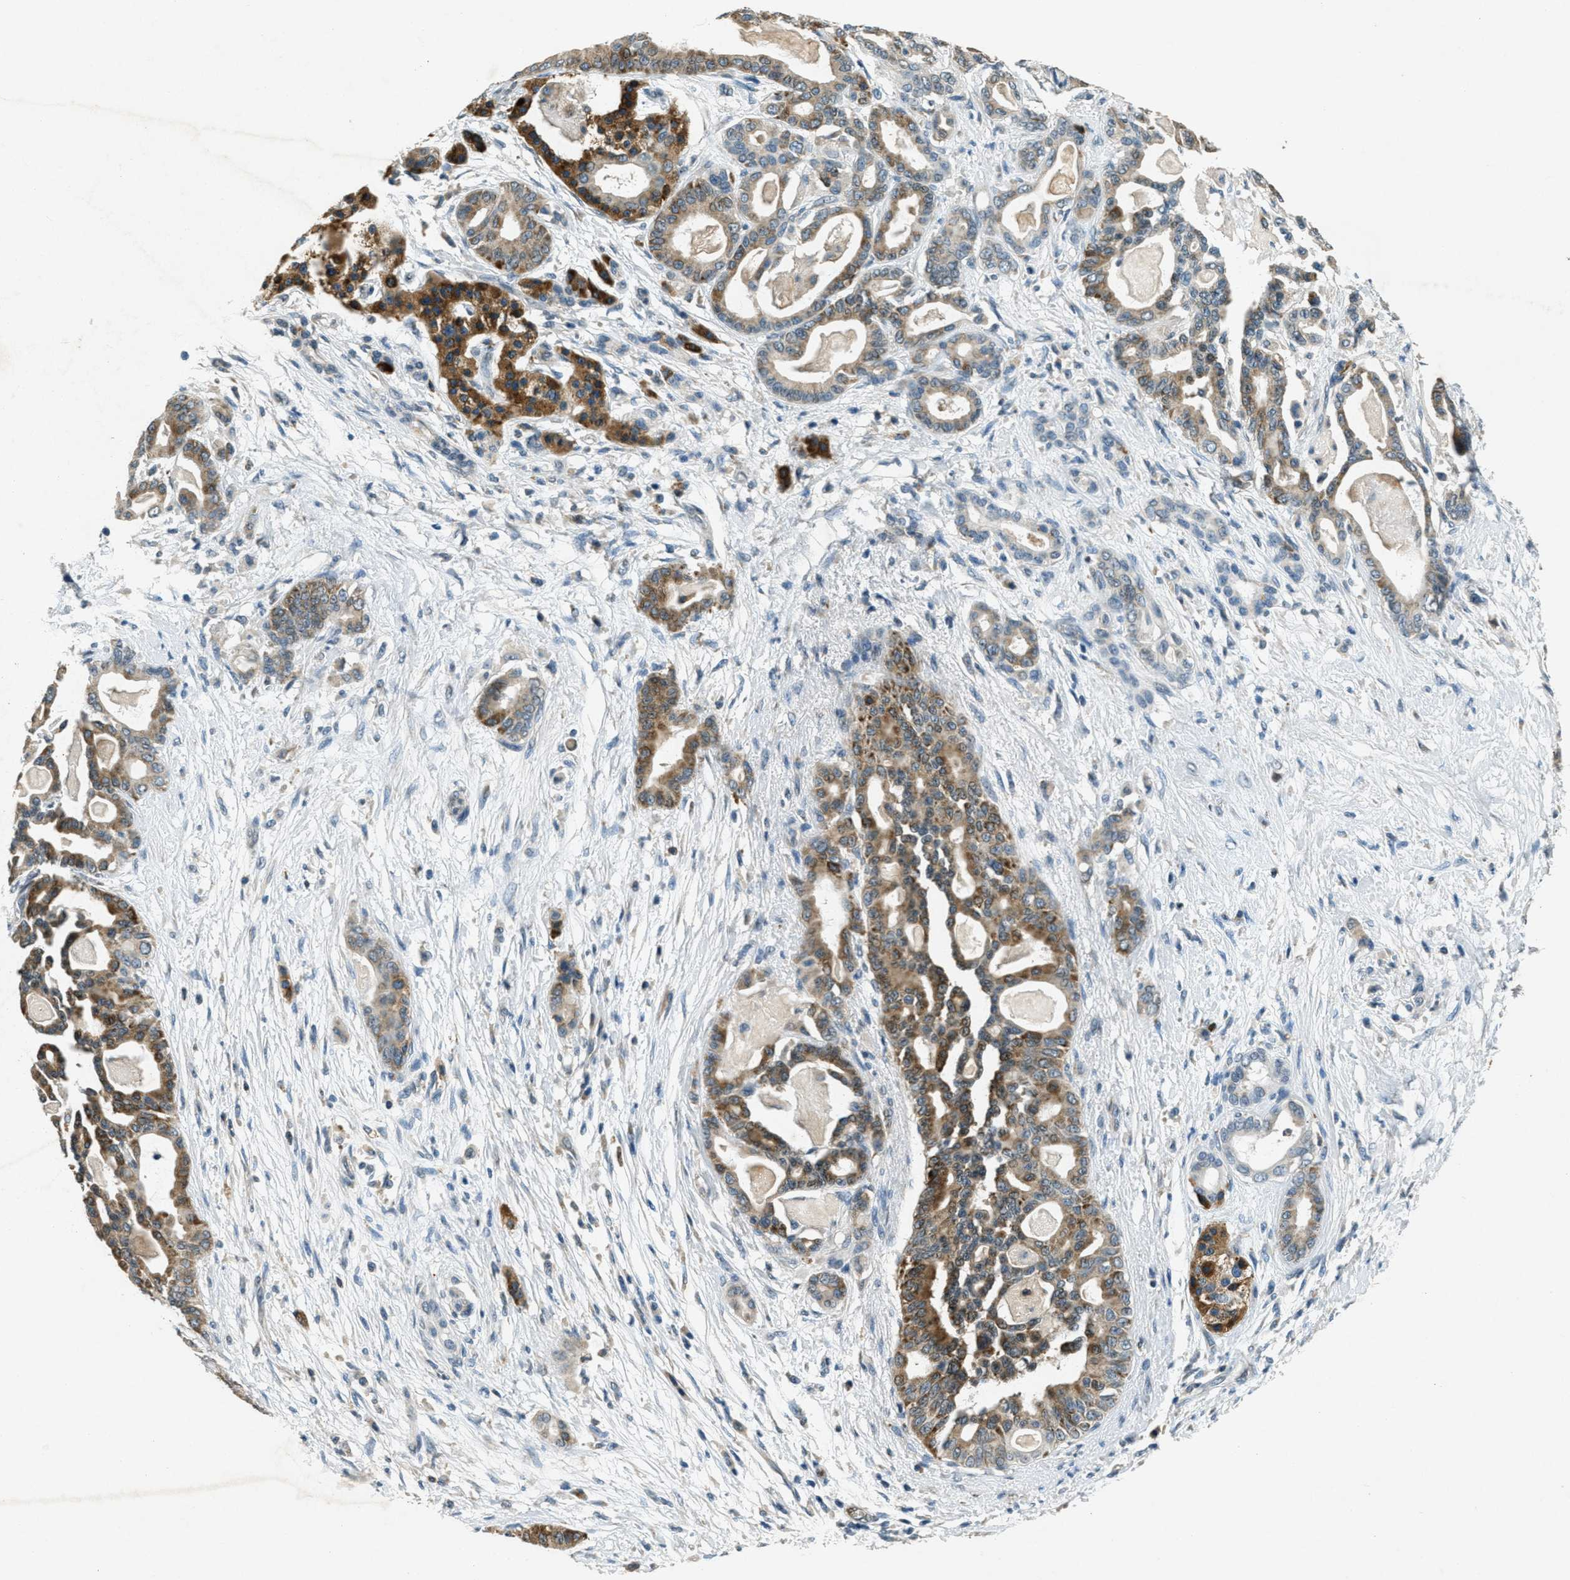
{"staining": {"intensity": "moderate", "quantity": ">75%", "location": "cytoplasmic/membranous"}, "tissue": "pancreatic cancer", "cell_type": "Tumor cells", "image_type": "cancer", "snomed": [{"axis": "morphology", "description": "Adenocarcinoma, NOS"}, {"axis": "topography", "description": "Pancreas"}], "caption": "An image of human adenocarcinoma (pancreatic) stained for a protein shows moderate cytoplasmic/membranous brown staining in tumor cells.", "gene": "RAB3D", "patient": {"sex": "male", "age": 63}}